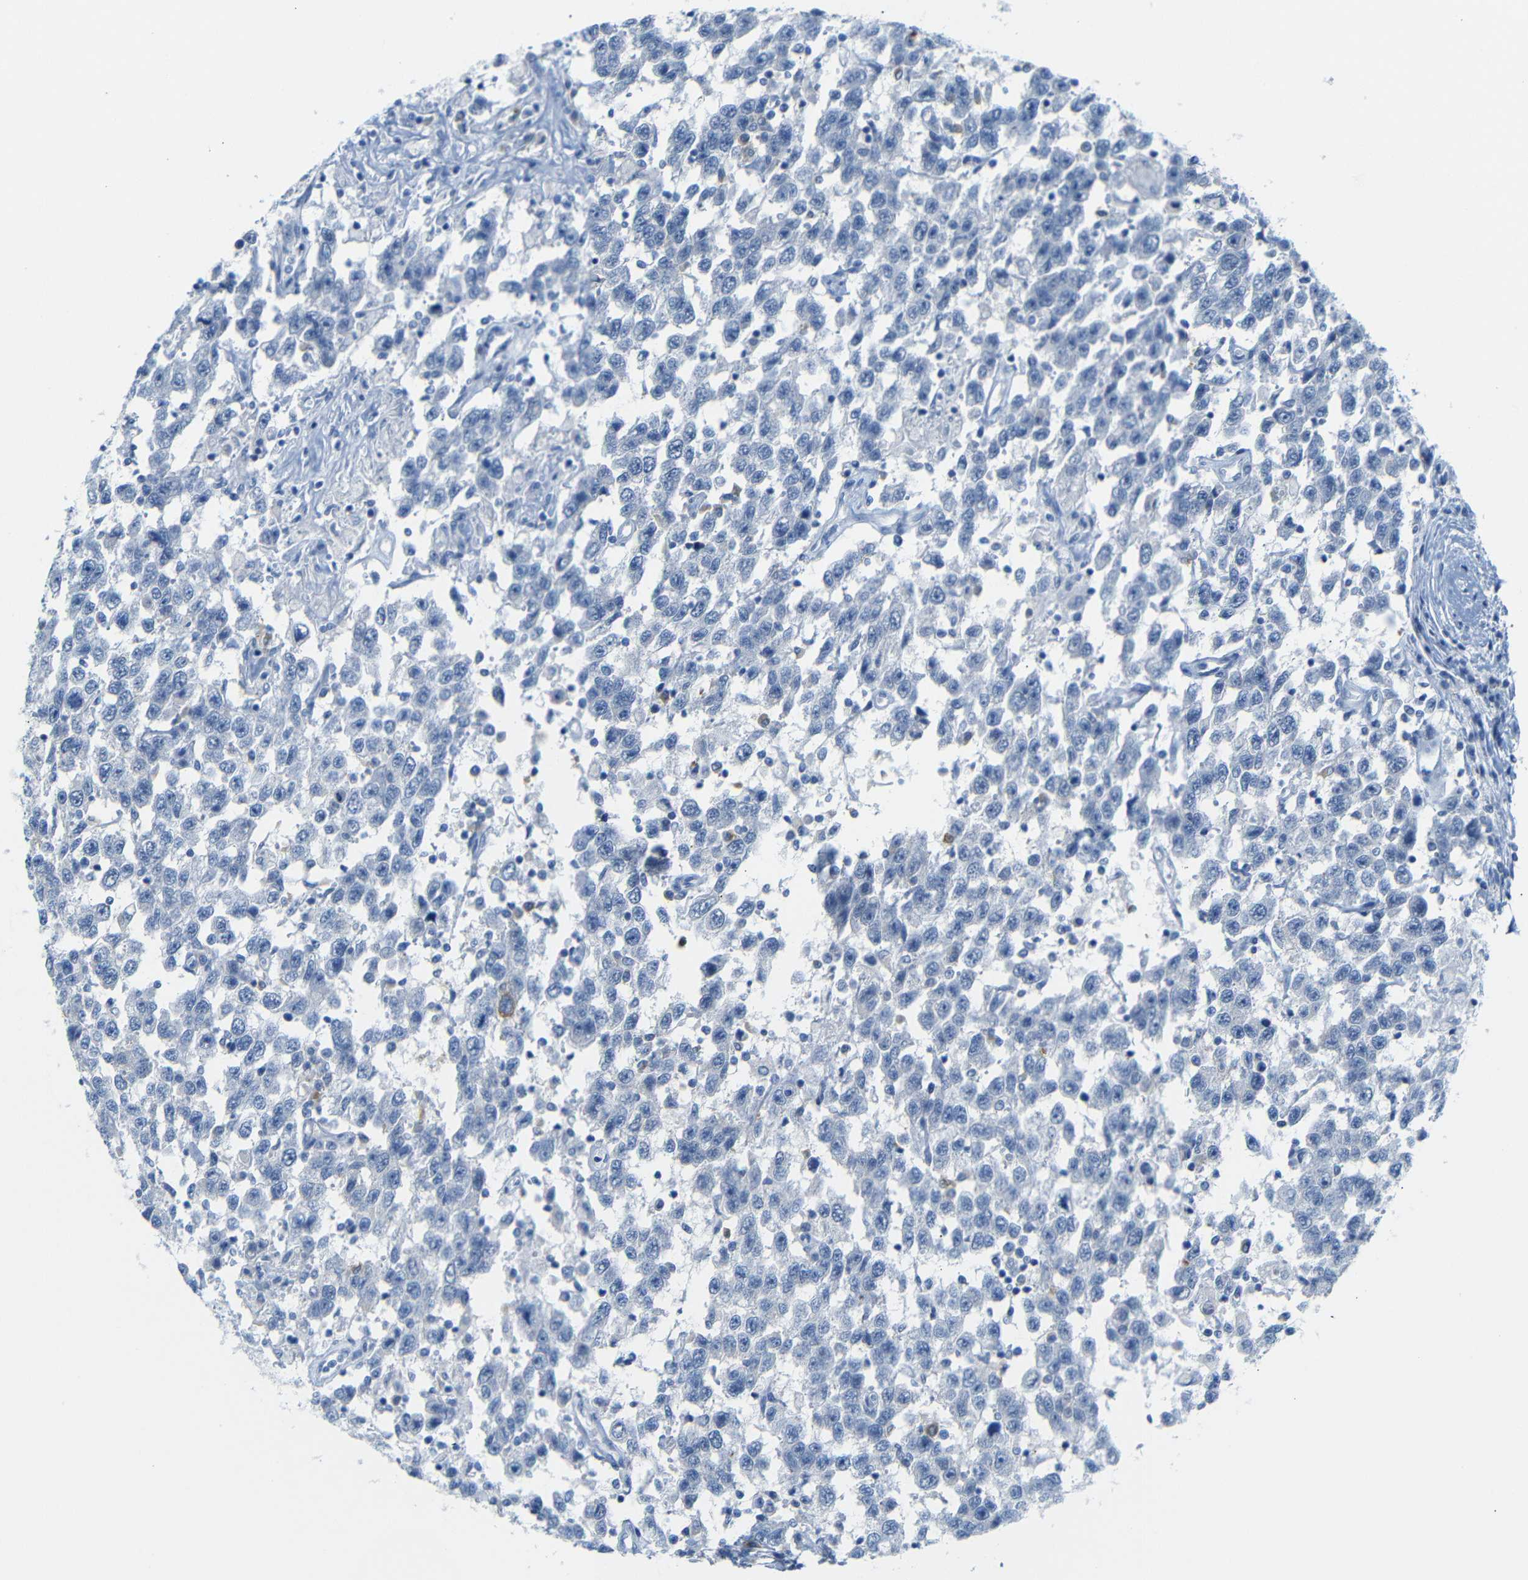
{"staining": {"intensity": "negative", "quantity": "none", "location": "none"}, "tissue": "testis cancer", "cell_type": "Tumor cells", "image_type": "cancer", "snomed": [{"axis": "morphology", "description": "Seminoma, NOS"}, {"axis": "topography", "description": "Testis"}], "caption": "Human testis seminoma stained for a protein using immunohistochemistry displays no positivity in tumor cells.", "gene": "FCRL1", "patient": {"sex": "male", "age": 41}}